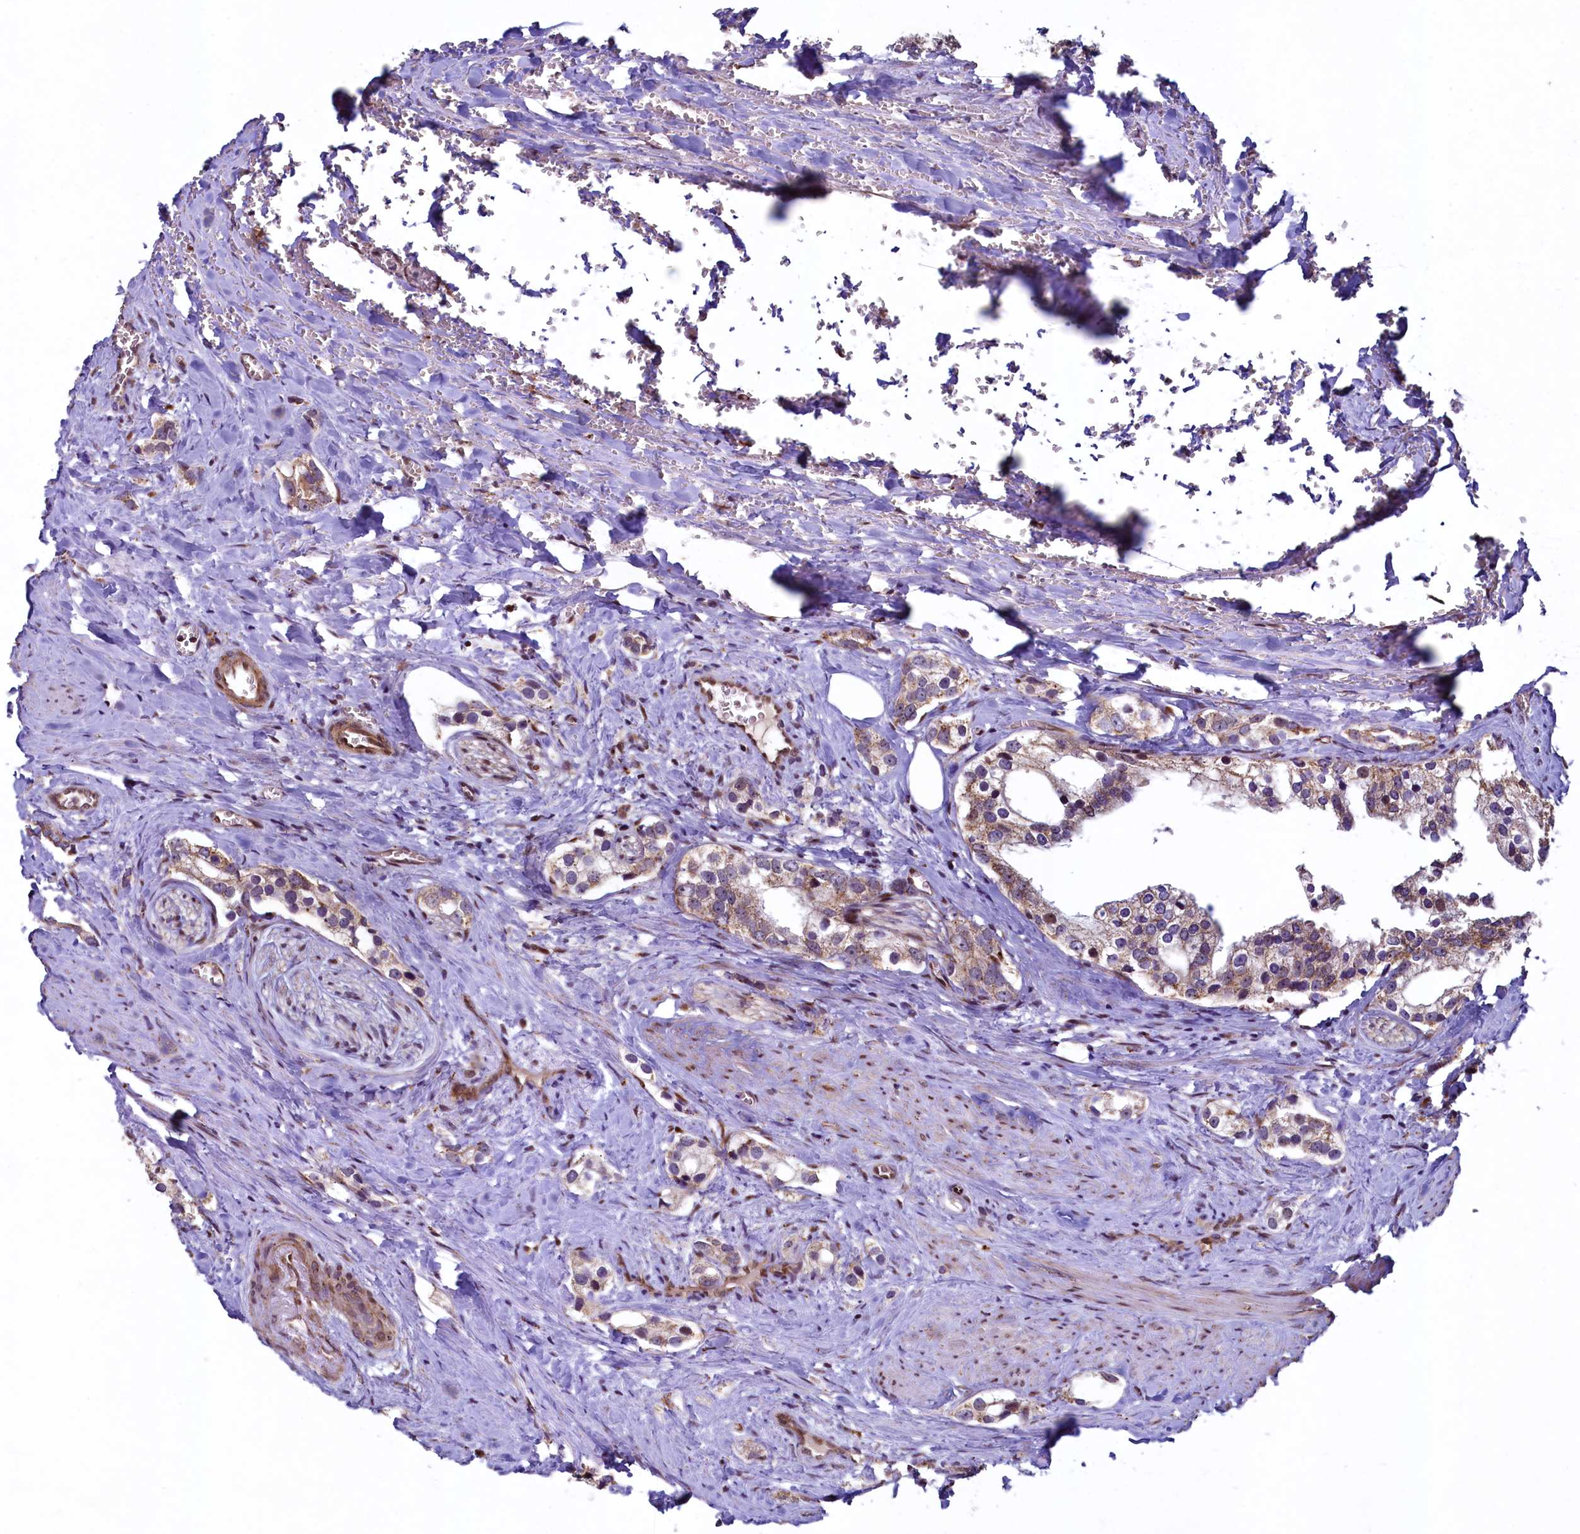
{"staining": {"intensity": "weak", "quantity": "25%-75%", "location": "cytoplasmic/membranous"}, "tissue": "prostate cancer", "cell_type": "Tumor cells", "image_type": "cancer", "snomed": [{"axis": "morphology", "description": "Adenocarcinoma, High grade"}, {"axis": "topography", "description": "Prostate"}], "caption": "Weak cytoplasmic/membranous protein expression is appreciated in approximately 25%-75% of tumor cells in prostate cancer (adenocarcinoma (high-grade)).", "gene": "ZNF577", "patient": {"sex": "male", "age": 66}}